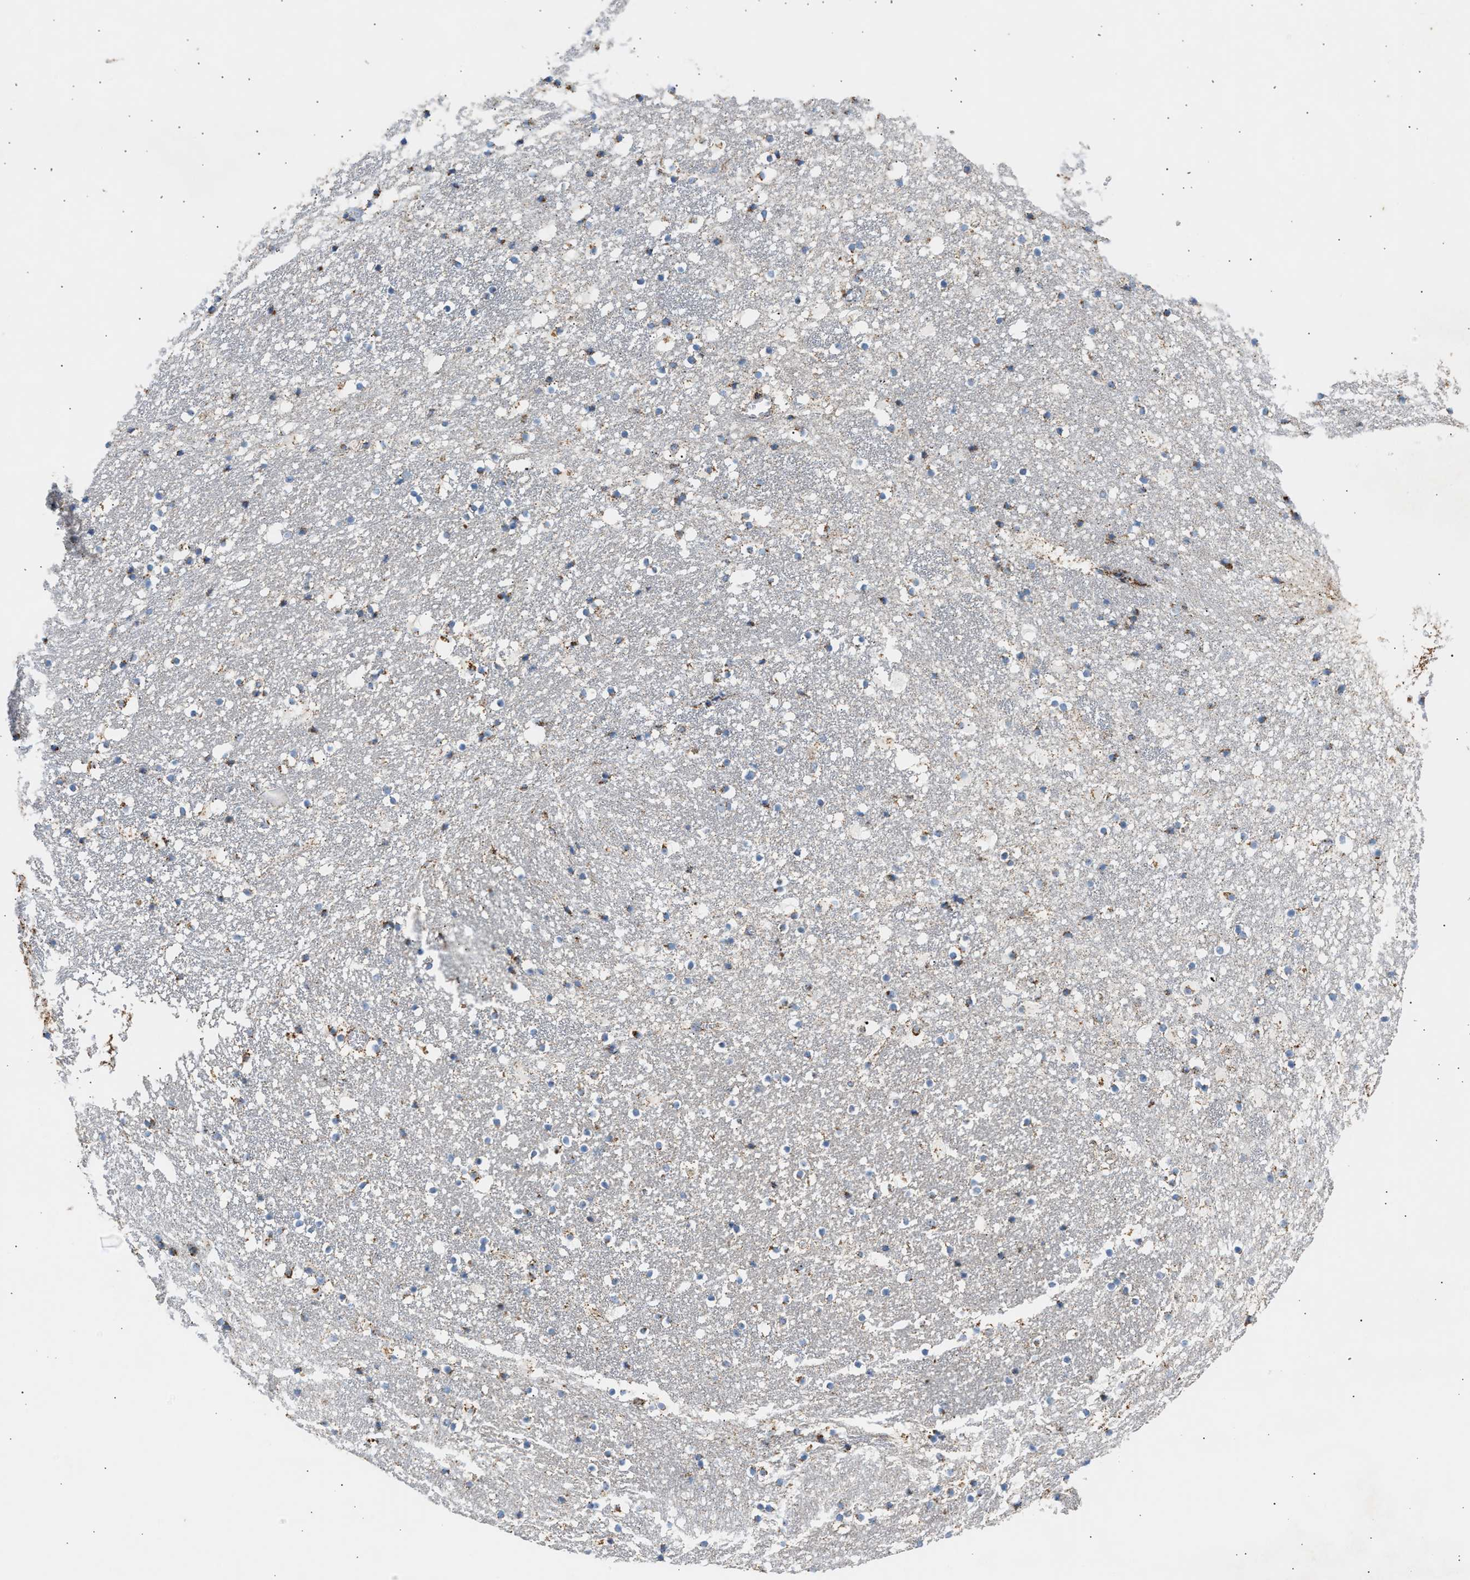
{"staining": {"intensity": "strong", "quantity": "25%-75%", "location": "cytoplasmic/membranous"}, "tissue": "caudate", "cell_type": "Glial cells", "image_type": "normal", "snomed": [{"axis": "morphology", "description": "Normal tissue, NOS"}, {"axis": "topography", "description": "Lateral ventricle wall"}], "caption": "Immunohistochemical staining of unremarkable caudate reveals 25%-75% levels of strong cytoplasmic/membranous protein positivity in about 25%-75% of glial cells.", "gene": "OGDH", "patient": {"sex": "male", "age": 45}}